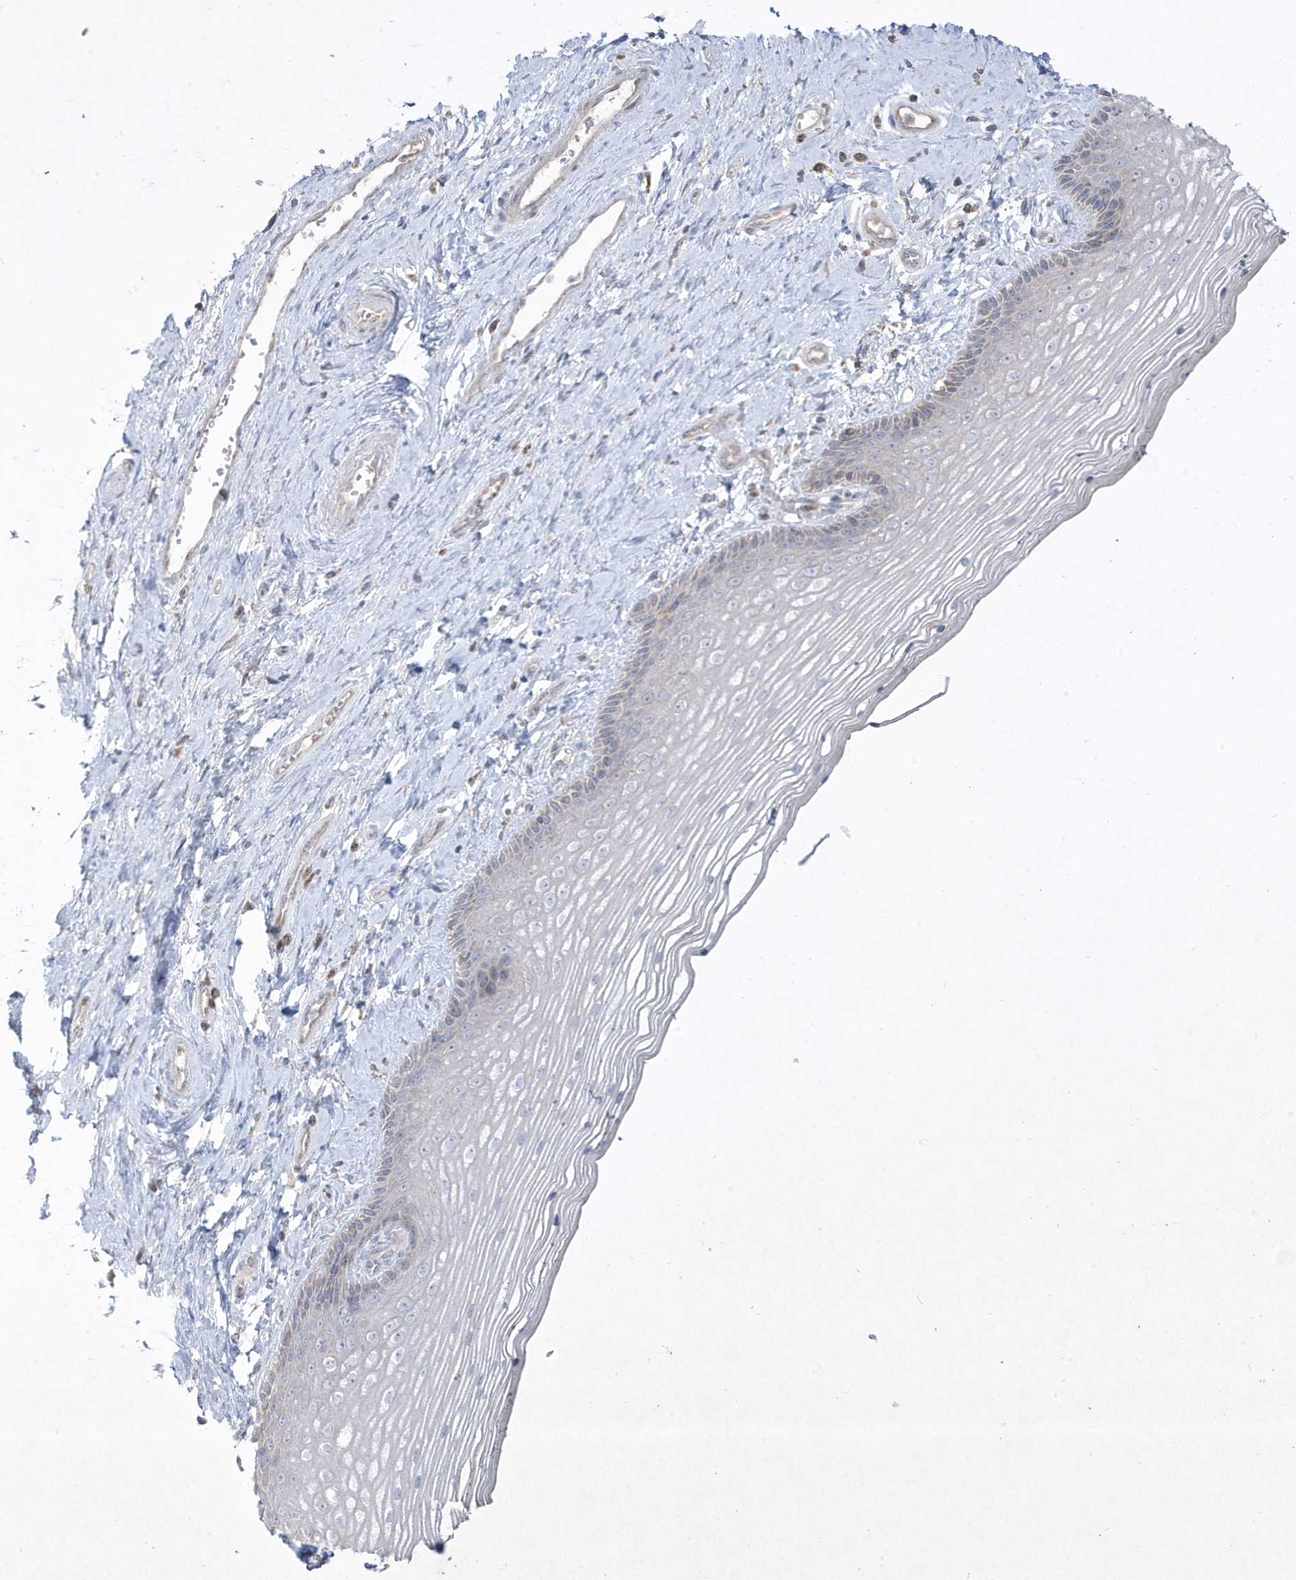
{"staining": {"intensity": "negative", "quantity": "none", "location": "none"}, "tissue": "vagina", "cell_type": "Squamous epithelial cells", "image_type": "normal", "snomed": [{"axis": "morphology", "description": "Normal tissue, NOS"}, {"axis": "topography", "description": "Vagina"}], "caption": "A micrograph of human vagina is negative for staining in squamous epithelial cells. (Brightfield microscopy of DAB (3,3'-diaminobenzidine) immunohistochemistry (IHC) at high magnification).", "gene": "ADAMTSL3", "patient": {"sex": "female", "age": 46}}